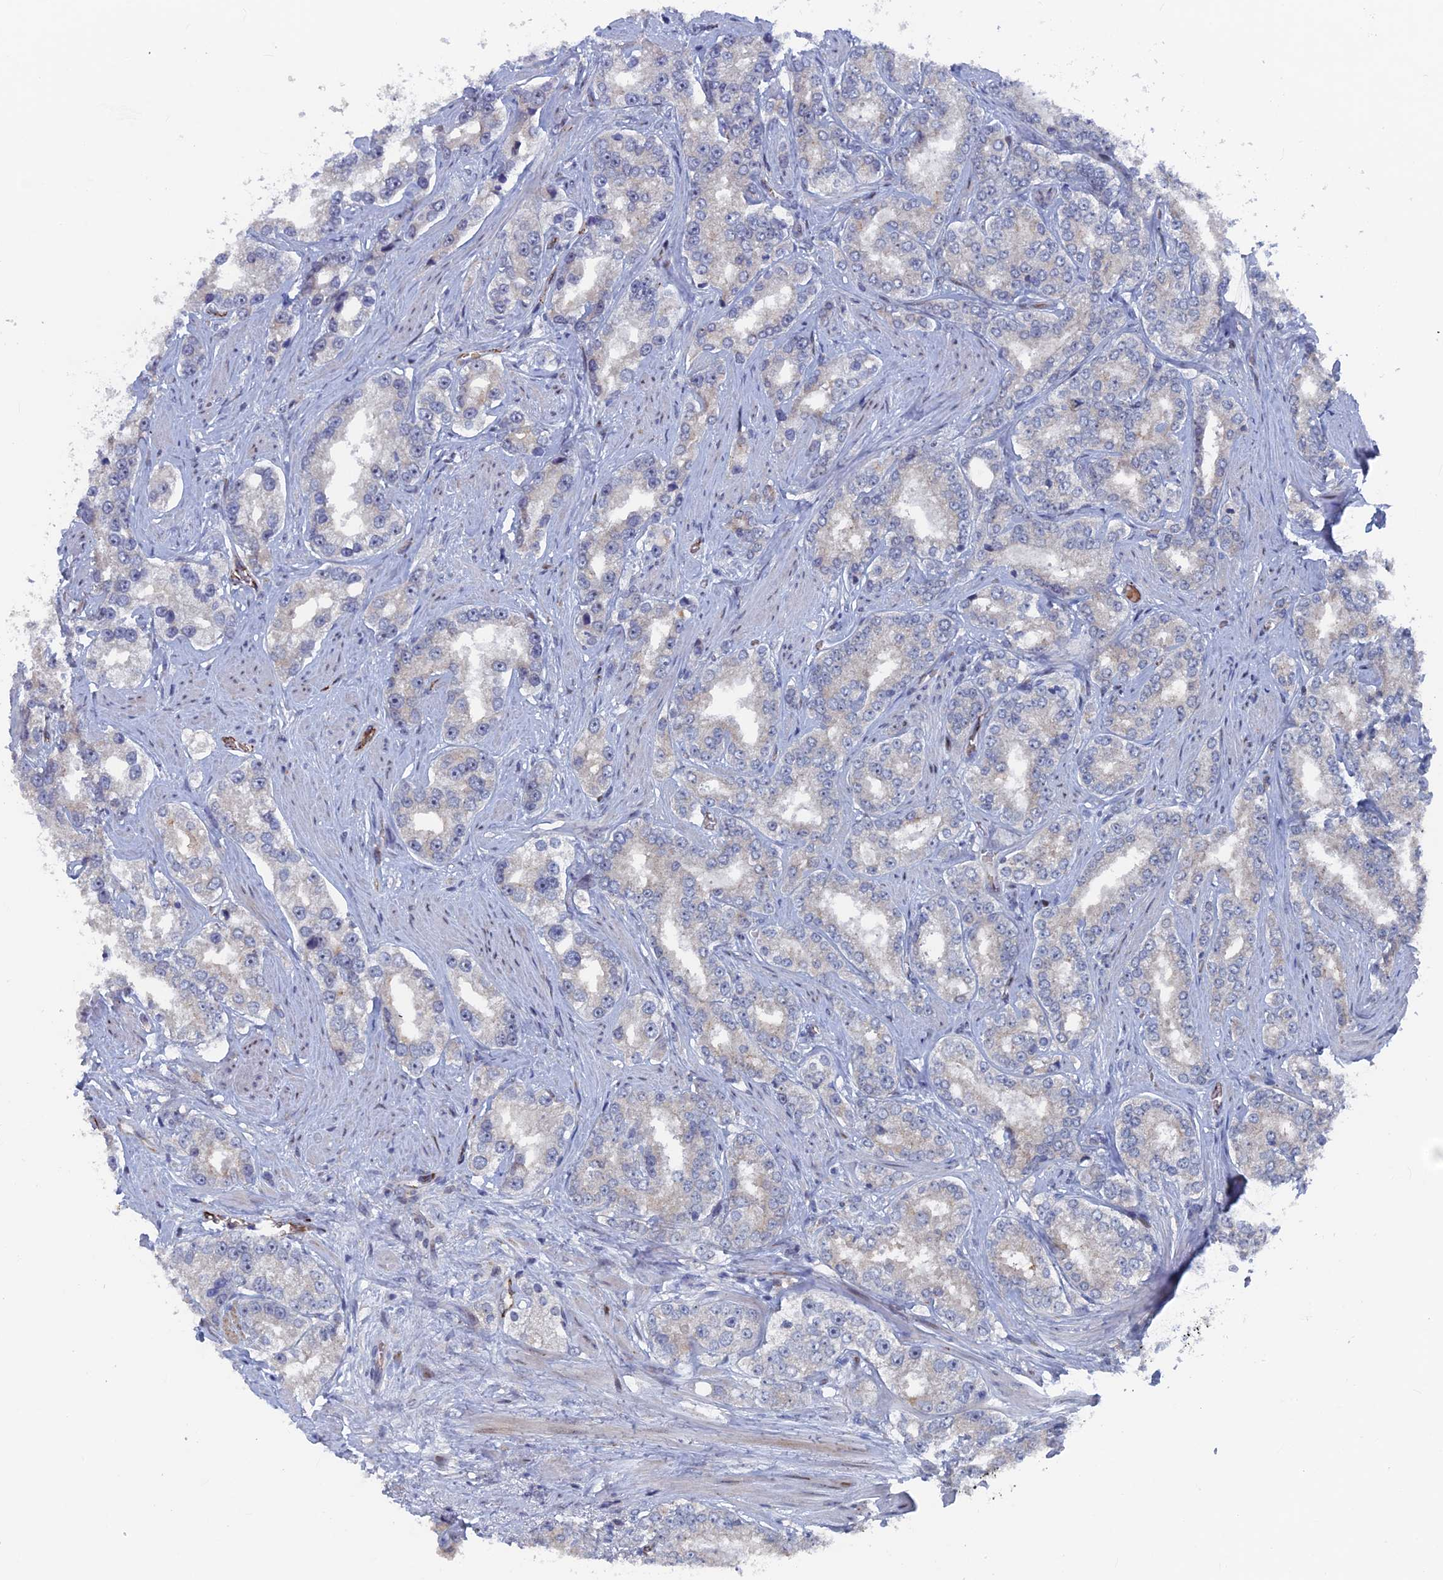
{"staining": {"intensity": "negative", "quantity": "none", "location": "none"}, "tissue": "prostate cancer", "cell_type": "Tumor cells", "image_type": "cancer", "snomed": [{"axis": "morphology", "description": "Normal tissue, NOS"}, {"axis": "morphology", "description": "Adenocarcinoma, High grade"}, {"axis": "topography", "description": "Prostate"}], "caption": "DAB immunohistochemical staining of human prostate high-grade adenocarcinoma displays no significant expression in tumor cells. (DAB (3,3'-diaminobenzidine) immunohistochemistry visualized using brightfield microscopy, high magnification).", "gene": "SH3D21", "patient": {"sex": "male", "age": 83}}